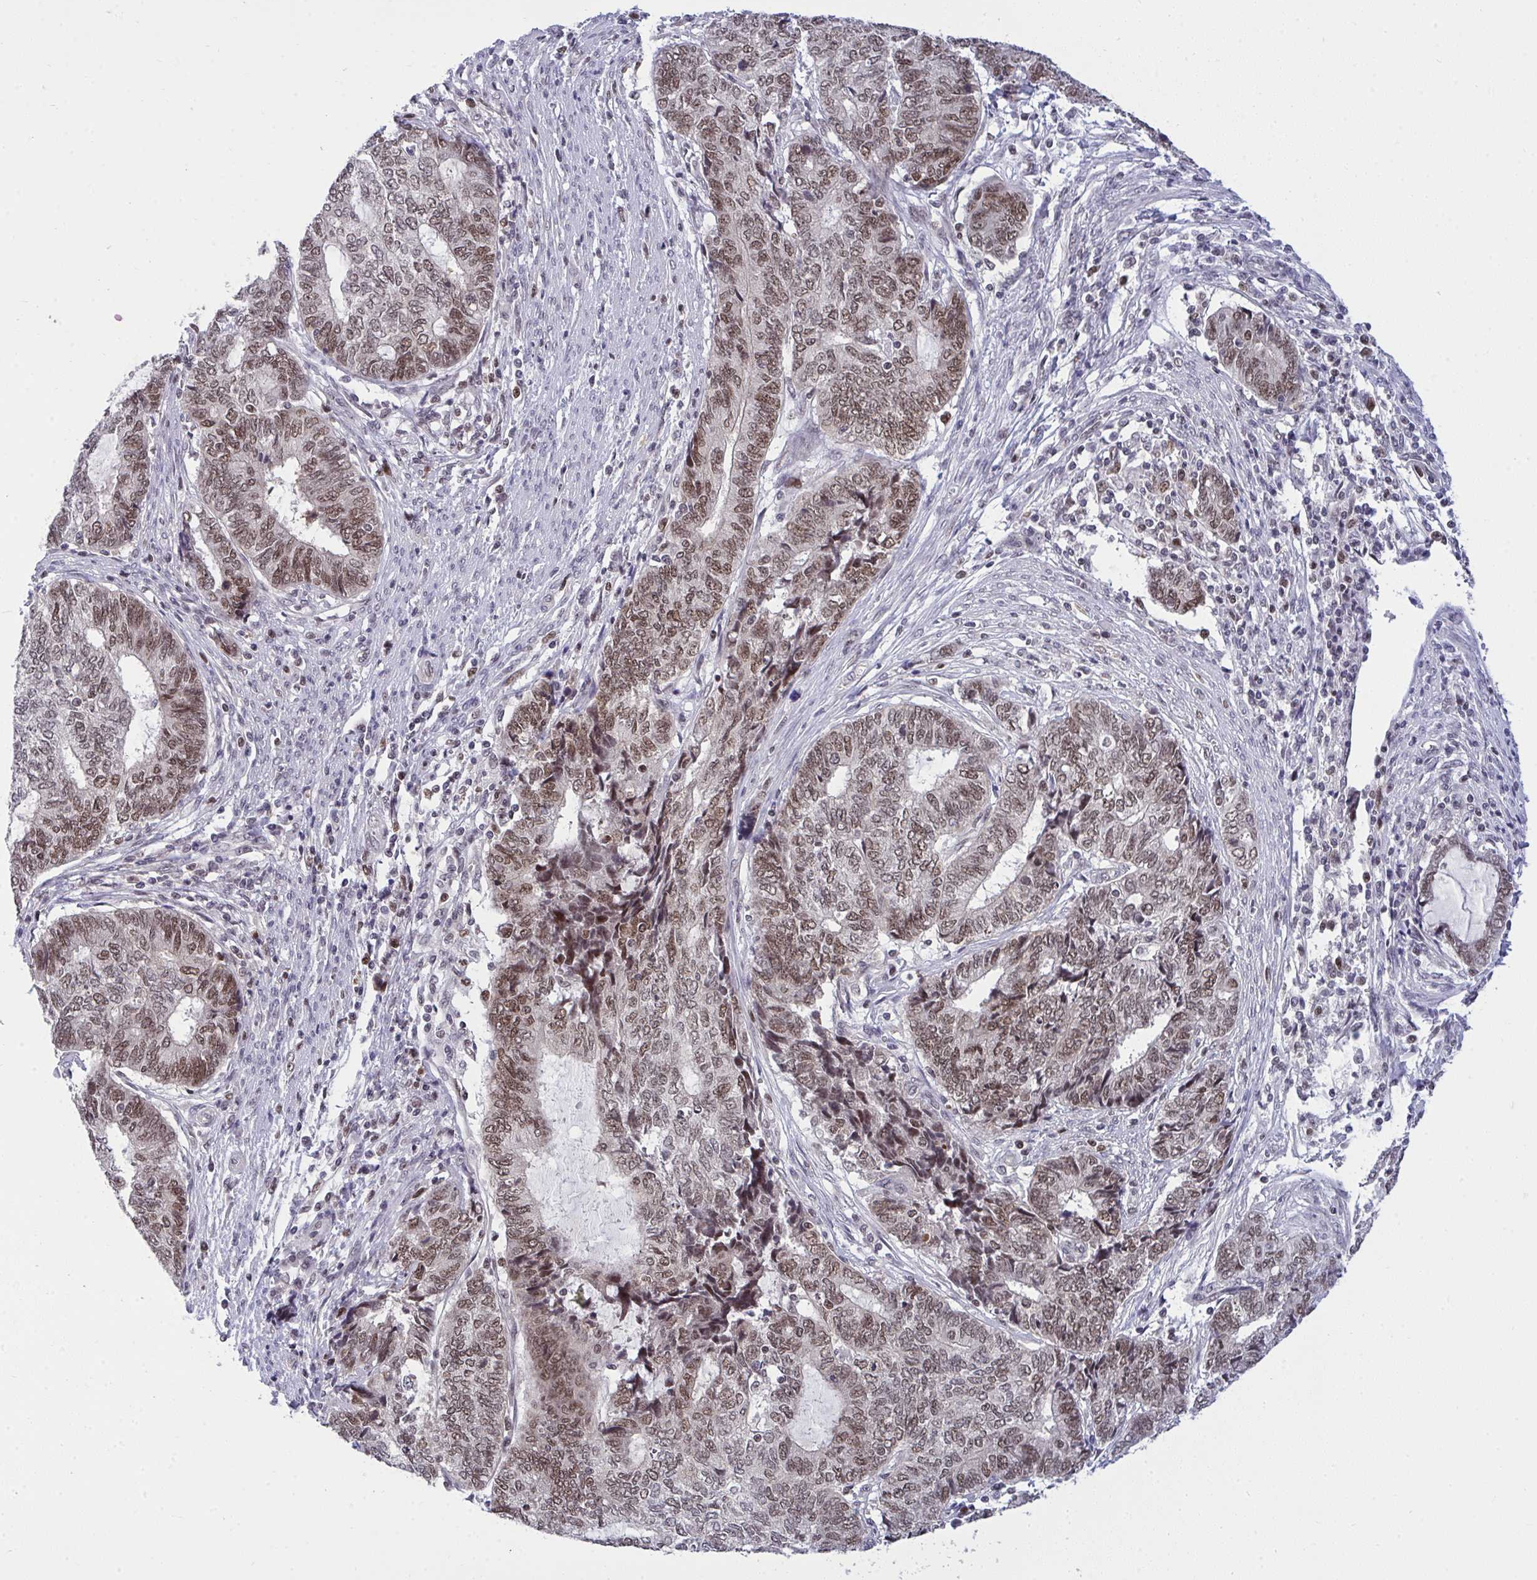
{"staining": {"intensity": "weak", "quantity": ">75%", "location": "nuclear"}, "tissue": "endometrial cancer", "cell_type": "Tumor cells", "image_type": "cancer", "snomed": [{"axis": "morphology", "description": "Adenocarcinoma, NOS"}, {"axis": "topography", "description": "Uterus"}, {"axis": "topography", "description": "Endometrium"}], "caption": "Immunohistochemistry of human endometrial cancer reveals low levels of weak nuclear positivity in about >75% of tumor cells.", "gene": "RFC4", "patient": {"sex": "female", "age": 70}}